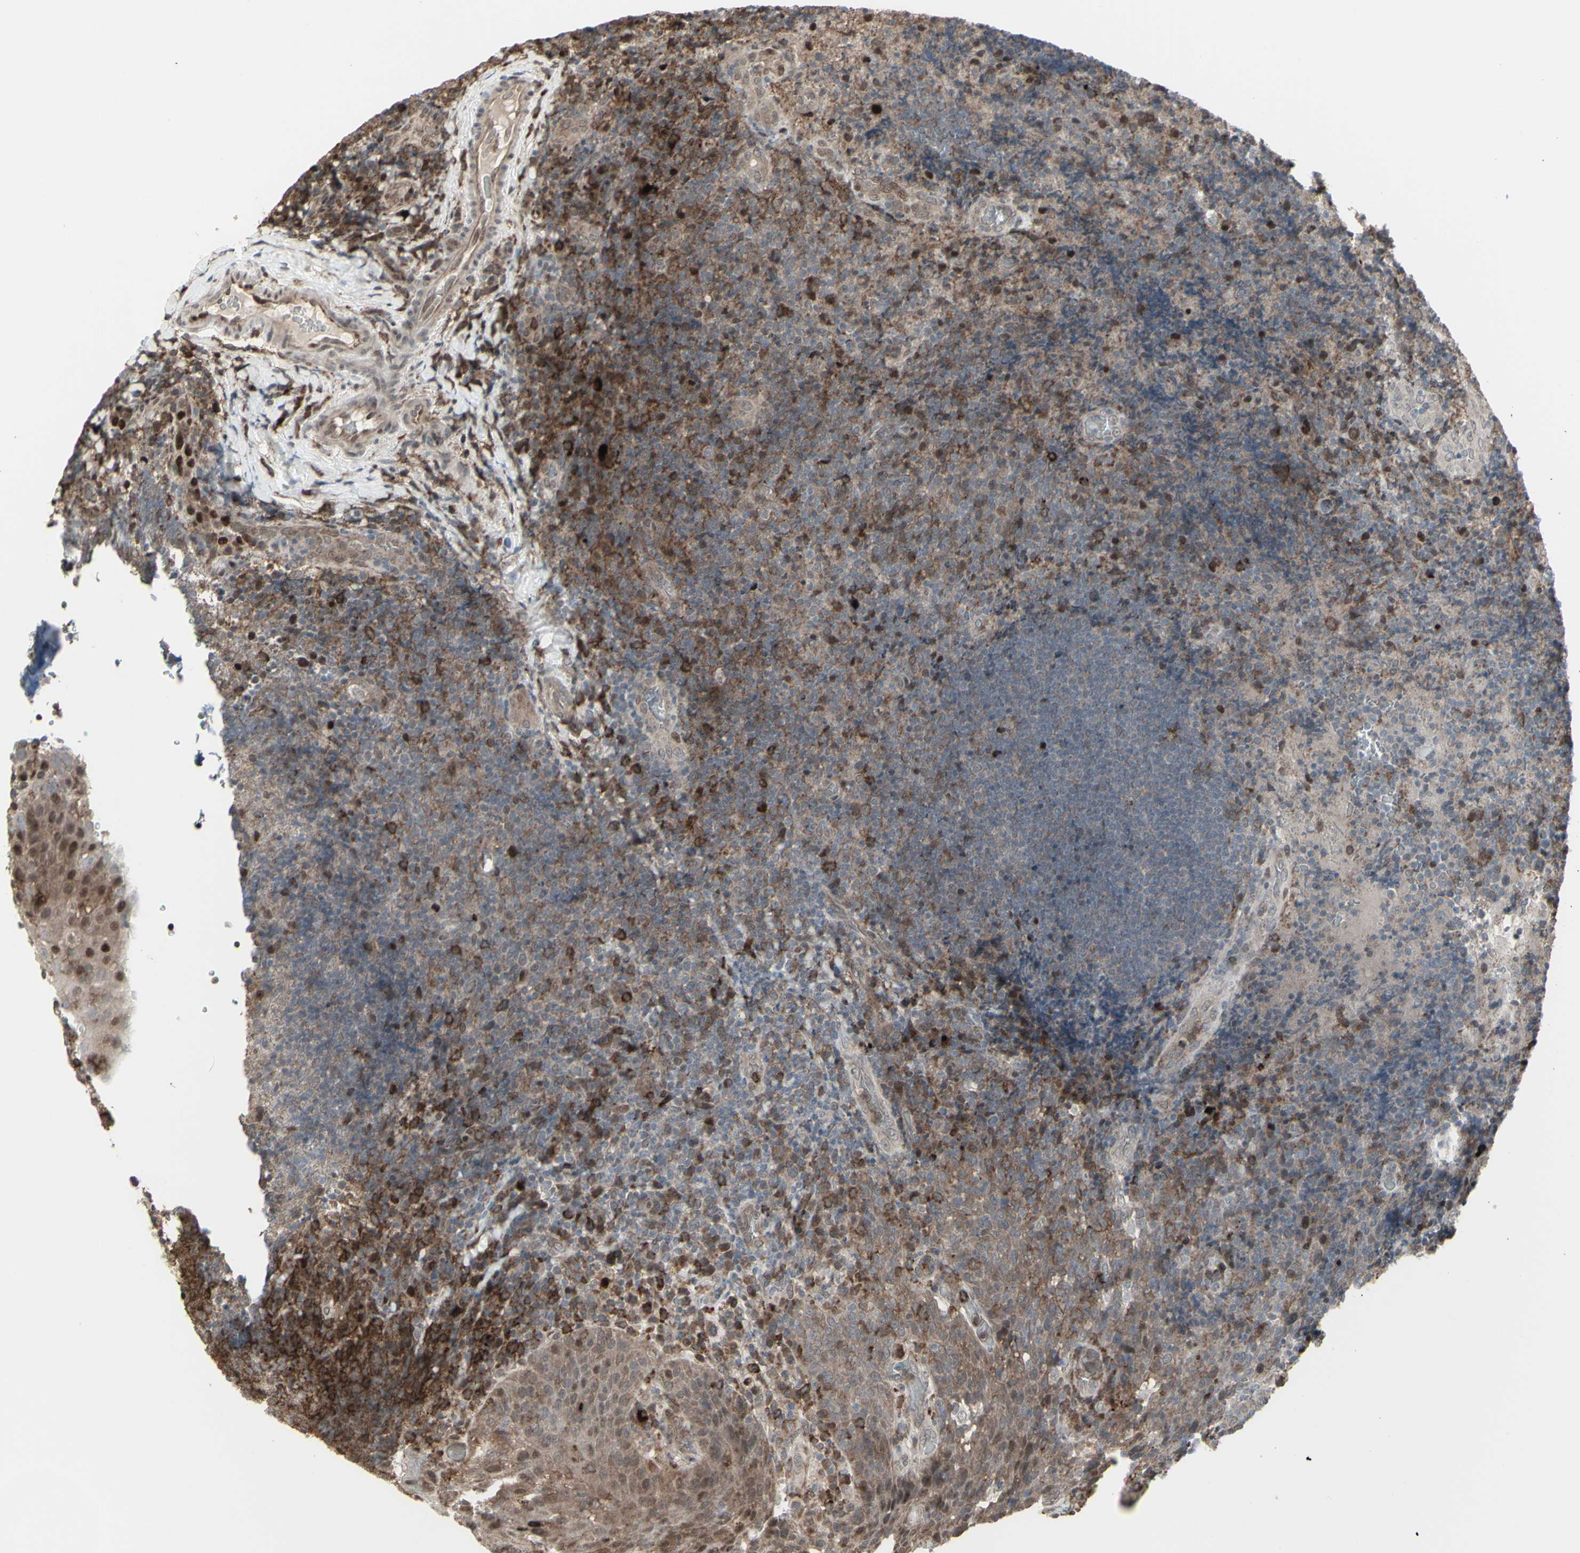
{"staining": {"intensity": "weak", "quantity": ">75%", "location": "cytoplasmic/membranous"}, "tissue": "lymphoma", "cell_type": "Tumor cells", "image_type": "cancer", "snomed": [{"axis": "morphology", "description": "Malignant lymphoma, non-Hodgkin's type, High grade"}, {"axis": "topography", "description": "Tonsil"}], "caption": "Immunohistochemical staining of lymphoma reveals low levels of weak cytoplasmic/membranous positivity in about >75% of tumor cells. (Brightfield microscopy of DAB IHC at high magnification).", "gene": "CD33", "patient": {"sex": "female", "age": 36}}